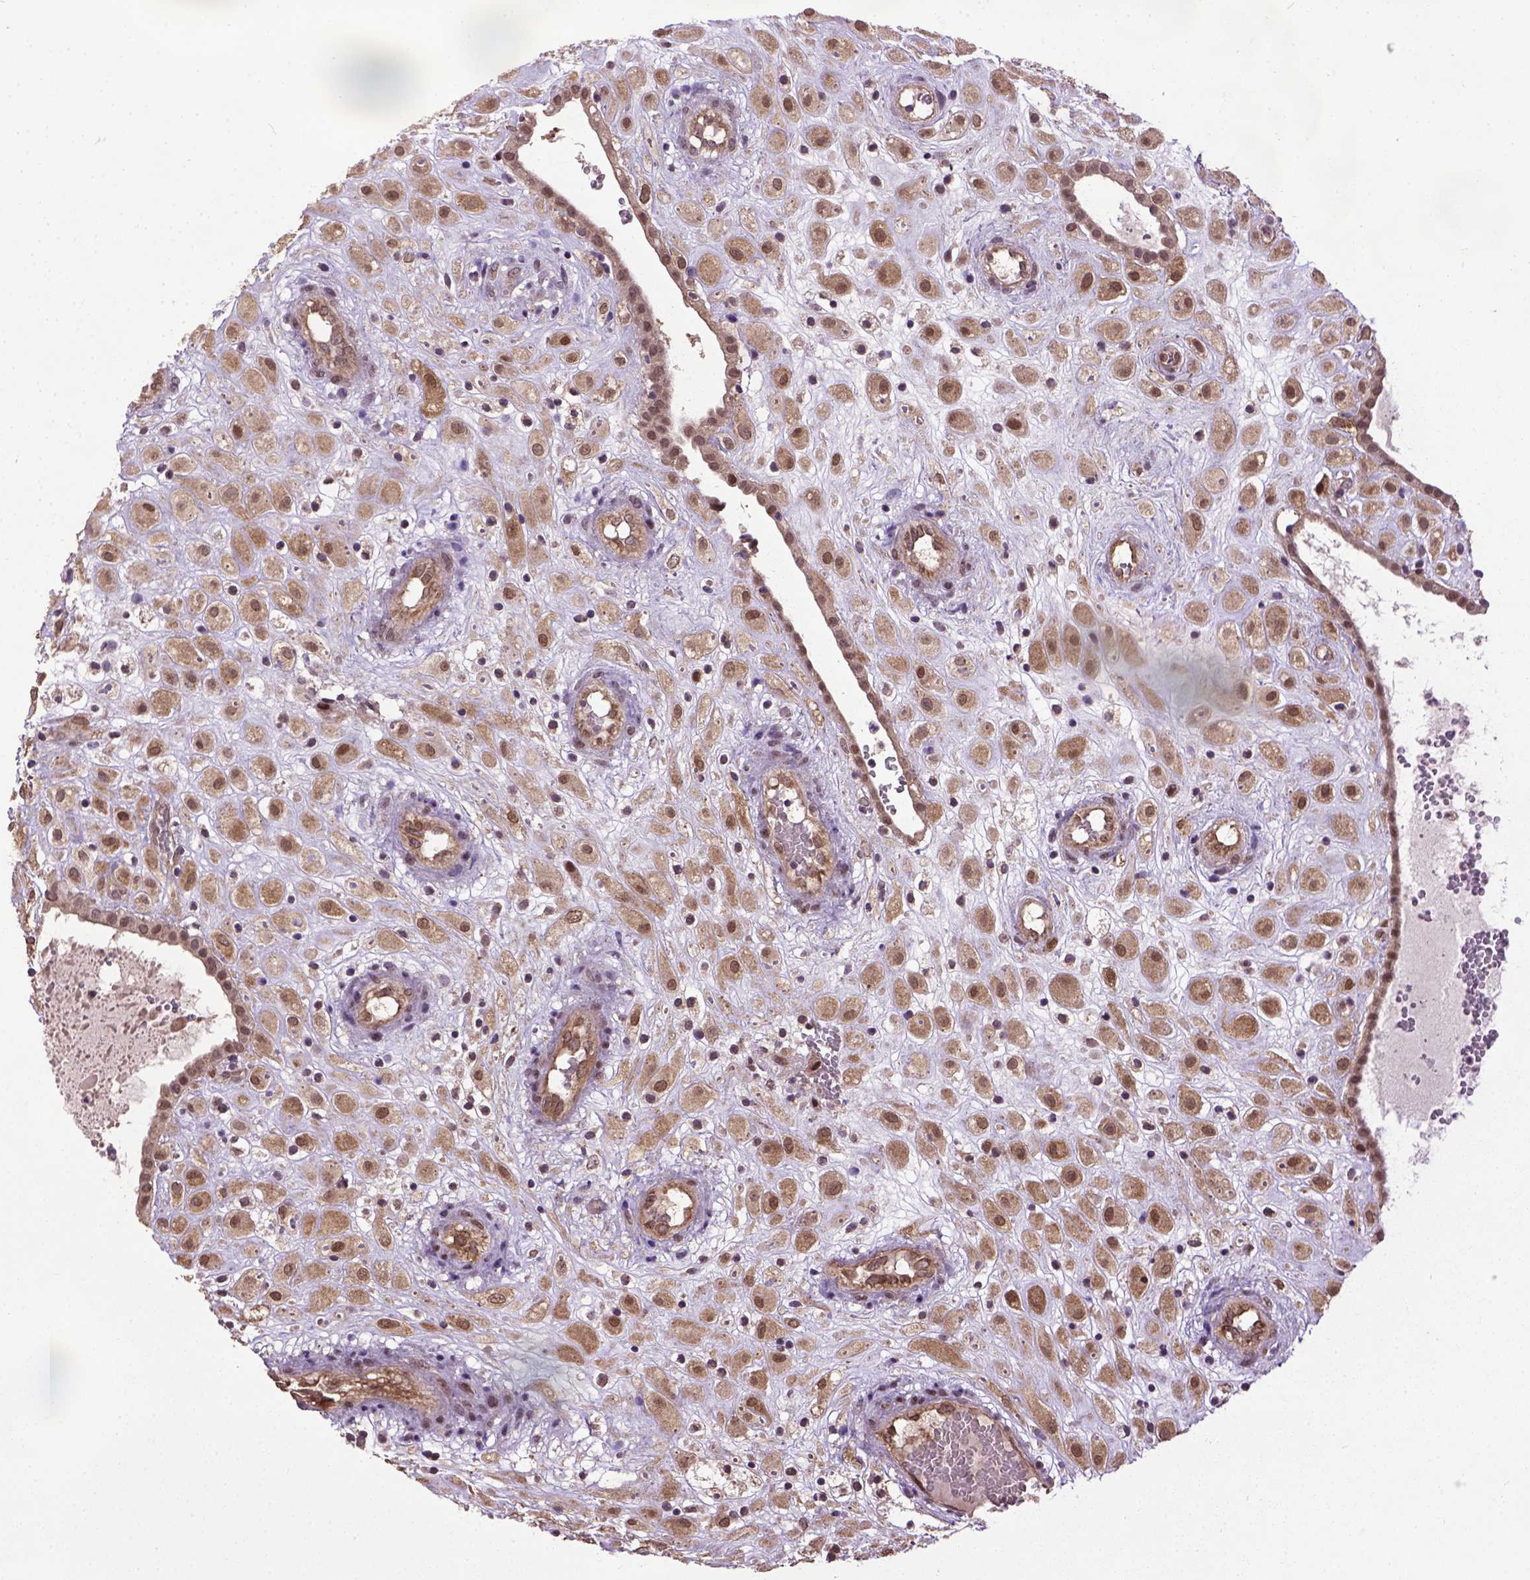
{"staining": {"intensity": "moderate", "quantity": ">75%", "location": "cytoplasmic/membranous,nuclear"}, "tissue": "placenta", "cell_type": "Decidual cells", "image_type": "normal", "snomed": [{"axis": "morphology", "description": "Normal tissue, NOS"}, {"axis": "topography", "description": "Placenta"}], "caption": "Protein staining exhibits moderate cytoplasmic/membranous,nuclear positivity in approximately >75% of decidual cells in benign placenta. The protein is stained brown, and the nuclei are stained in blue (DAB IHC with brightfield microscopy, high magnification).", "gene": "UBA3", "patient": {"sex": "female", "age": 24}}